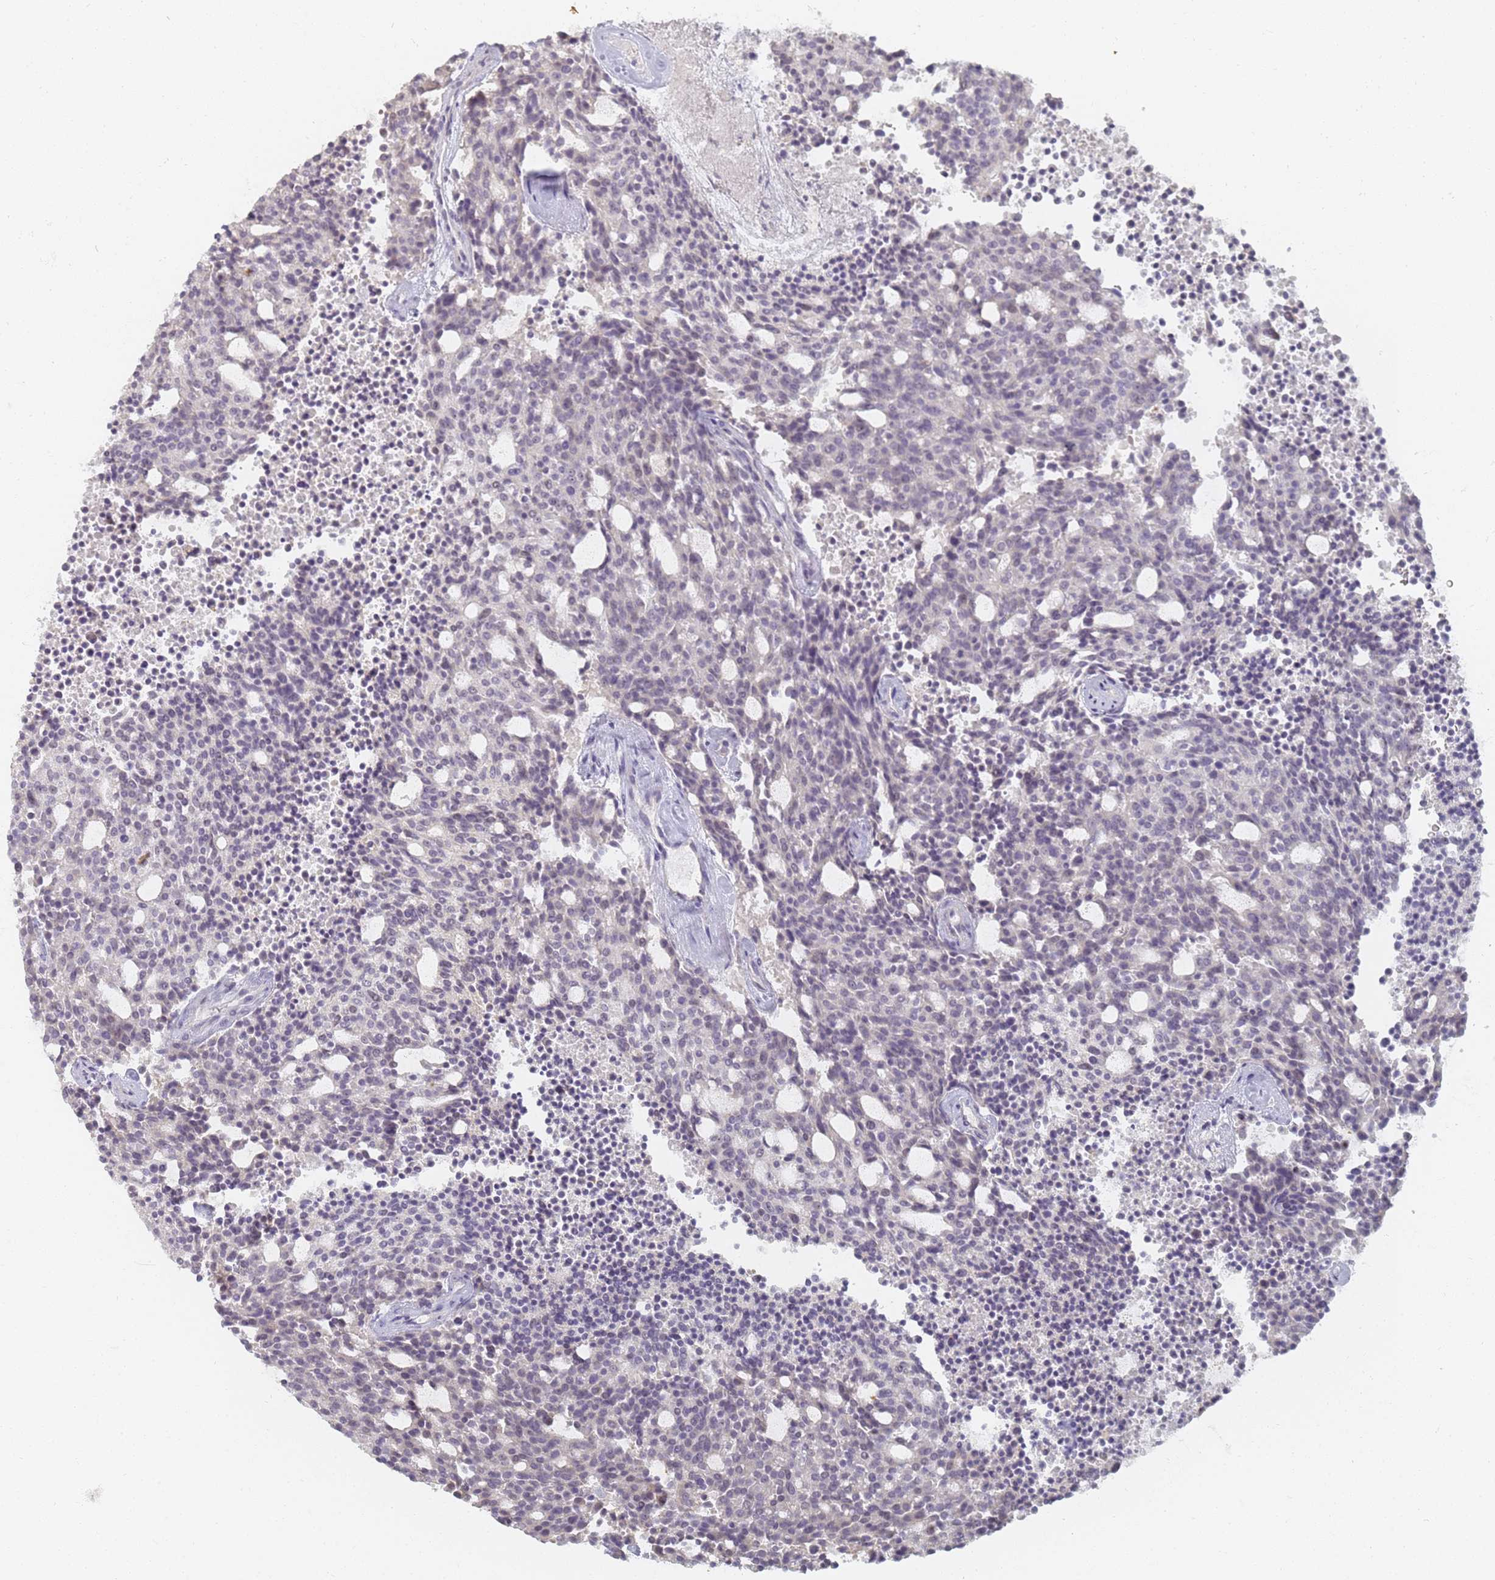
{"staining": {"intensity": "negative", "quantity": "none", "location": "none"}, "tissue": "carcinoid", "cell_type": "Tumor cells", "image_type": "cancer", "snomed": [{"axis": "morphology", "description": "Carcinoid, malignant, NOS"}, {"axis": "topography", "description": "Pancreas"}], "caption": "This is a photomicrograph of IHC staining of carcinoid, which shows no positivity in tumor cells.", "gene": "SLC38A9", "patient": {"sex": "female", "age": 54}}